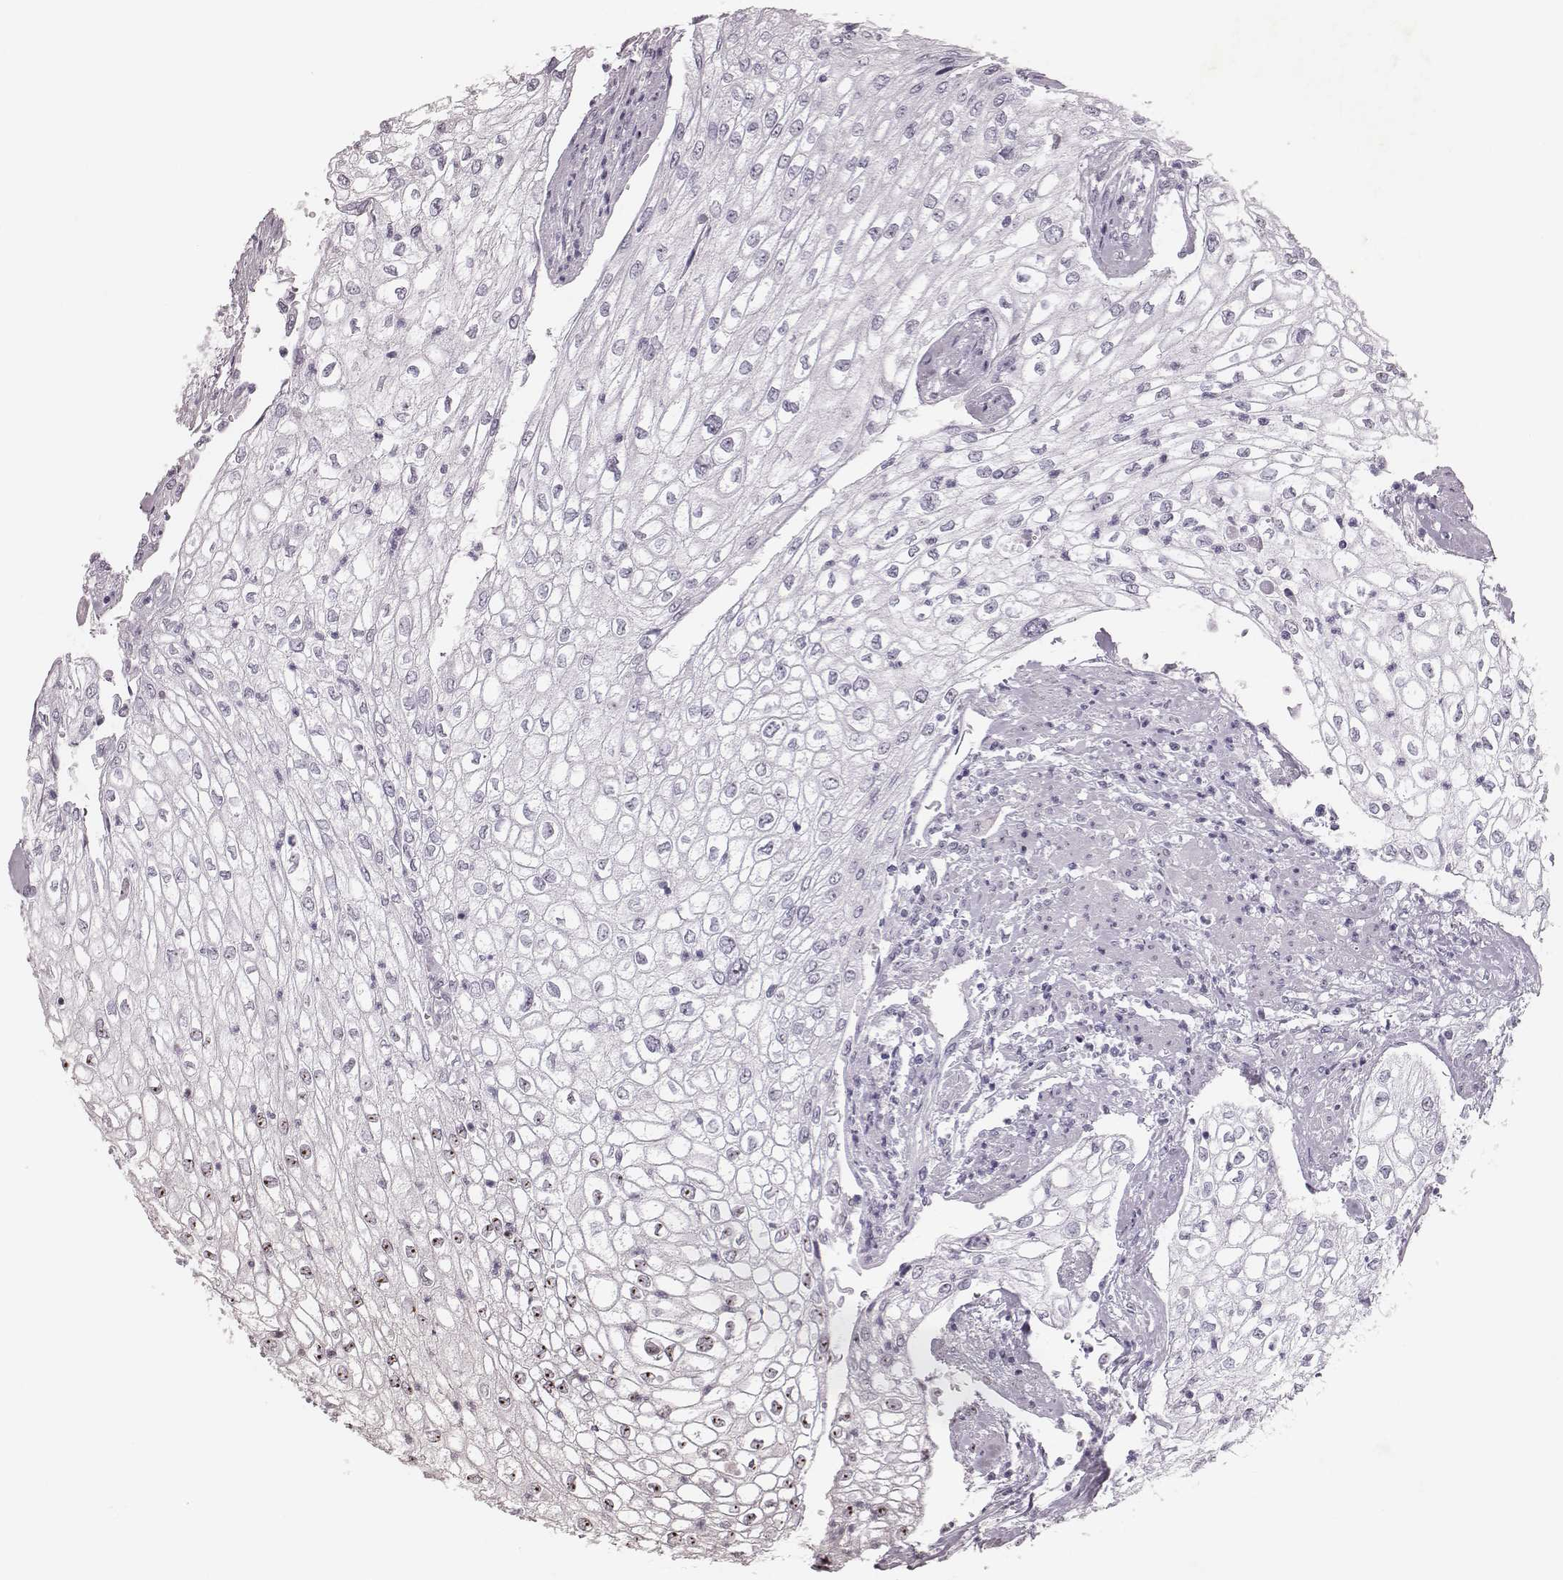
{"staining": {"intensity": "moderate", "quantity": "<25%", "location": "nuclear"}, "tissue": "urothelial cancer", "cell_type": "Tumor cells", "image_type": "cancer", "snomed": [{"axis": "morphology", "description": "Urothelial carcinoma, High grade"}, {"axis": "topography", "description": "Urinary bladder"}], "caption": "Immunohistochemistry (IHC) of human high-grade urothelial carcinoma reveals low levels of moderate nuclear expression in approximately <25% of tumor cells.", "gene": "NOP56", "patient": {"sex": "male", "age": 62}}